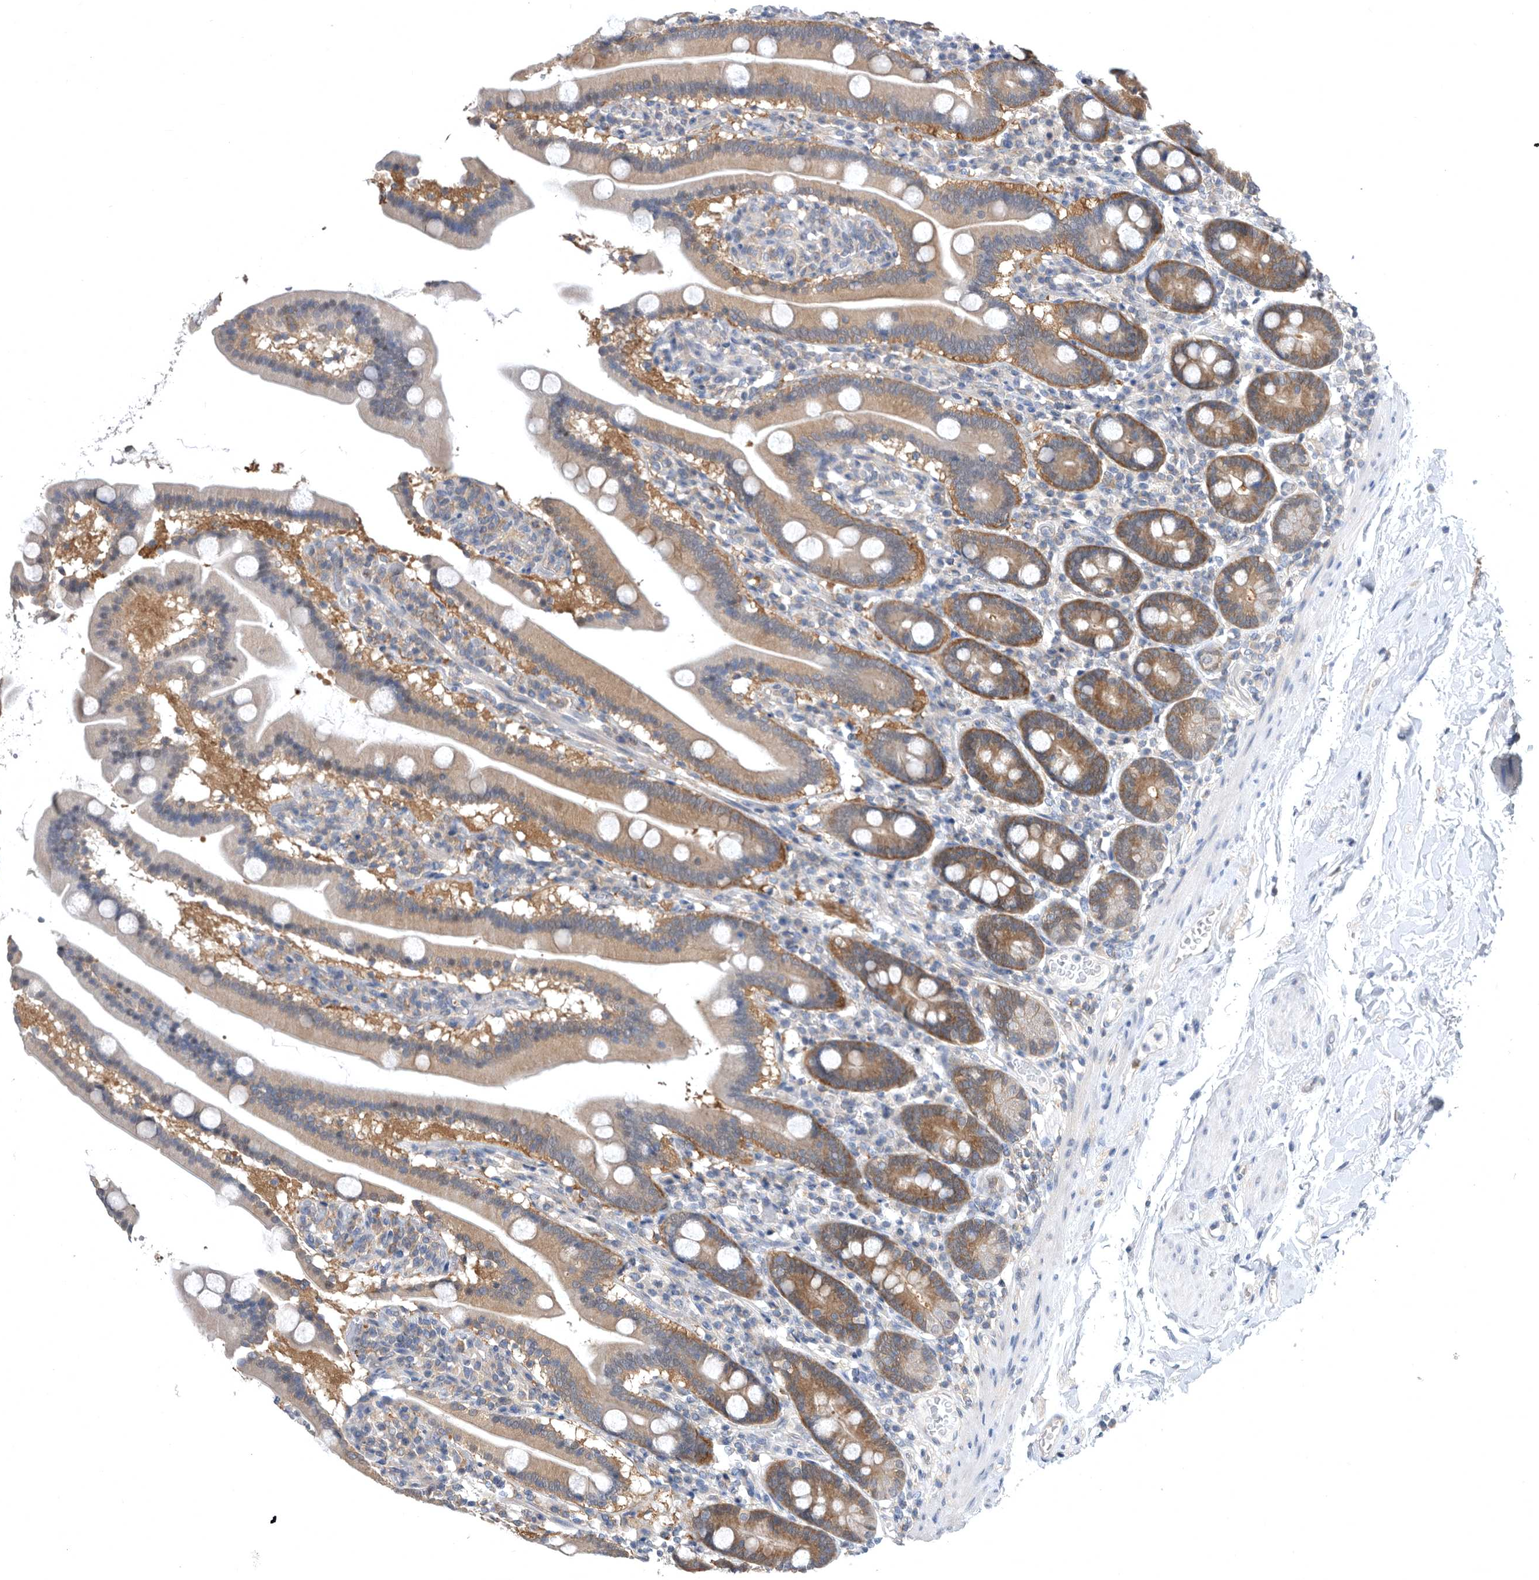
{"staining": {"intensity": "moderate", "quantity": ">75%", "location": "cytoplasmic/membranous"}, "tissue": "duodenum", "cell_type": "Glandular cells", "image_type": "normal", "snomed": [{"axis": "morphology", "description": "Normal tissue, NOS"}, {"axis": "topography", "description": "Duodenum"}], "caption": "A medium amount of moderate cytoplasmic/membranous staining is seen in about >75% of glandular cells in unremarkable duodenum. Nuclei are stained in blue.", "gene": "CCT4", "patient": {"sex": "male", "age": 55}}